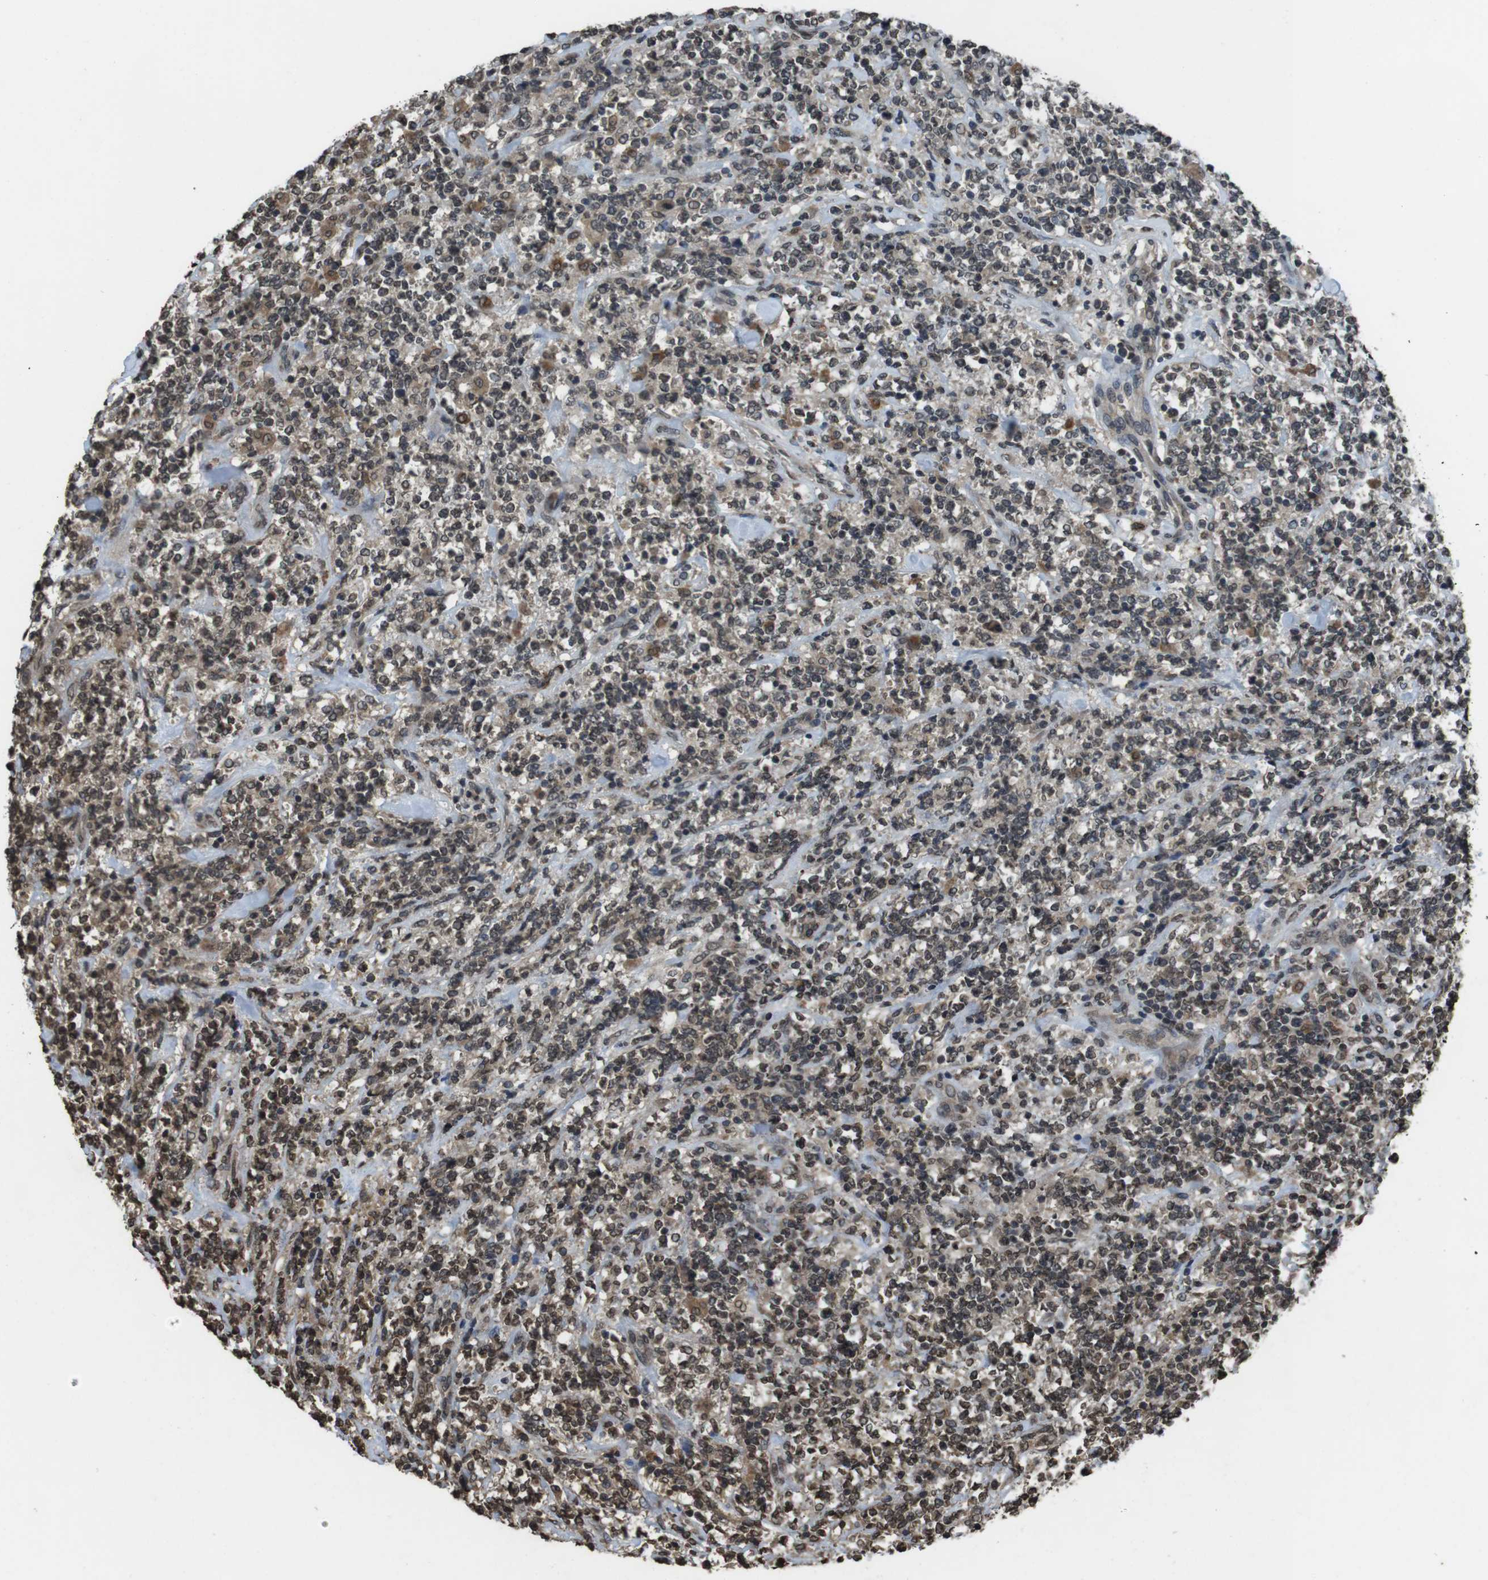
{"staining": {"intensity": "moderate", "quantity": "25%-75%", "location": "nuclear"}, "tissue": "lymphoma", "cell_type": "Tumor cells", "image_type": "cancer", "snomed": [{"axis": "morphology", "description": "Malignant lymphoma, non-Hodgkin's type, High grade"}, {"axis": "topography", "description": "Soft tissue"}], "caption": "Brown immunohistochemical staining in high-grade malignant lymphoma, non-Hodgkin's type demonstrates moderate nuclear positivity in approximately 25%-75% of tumor cells.", "gene": "MAF", "patient": {"sex": "male", "age": 18}}